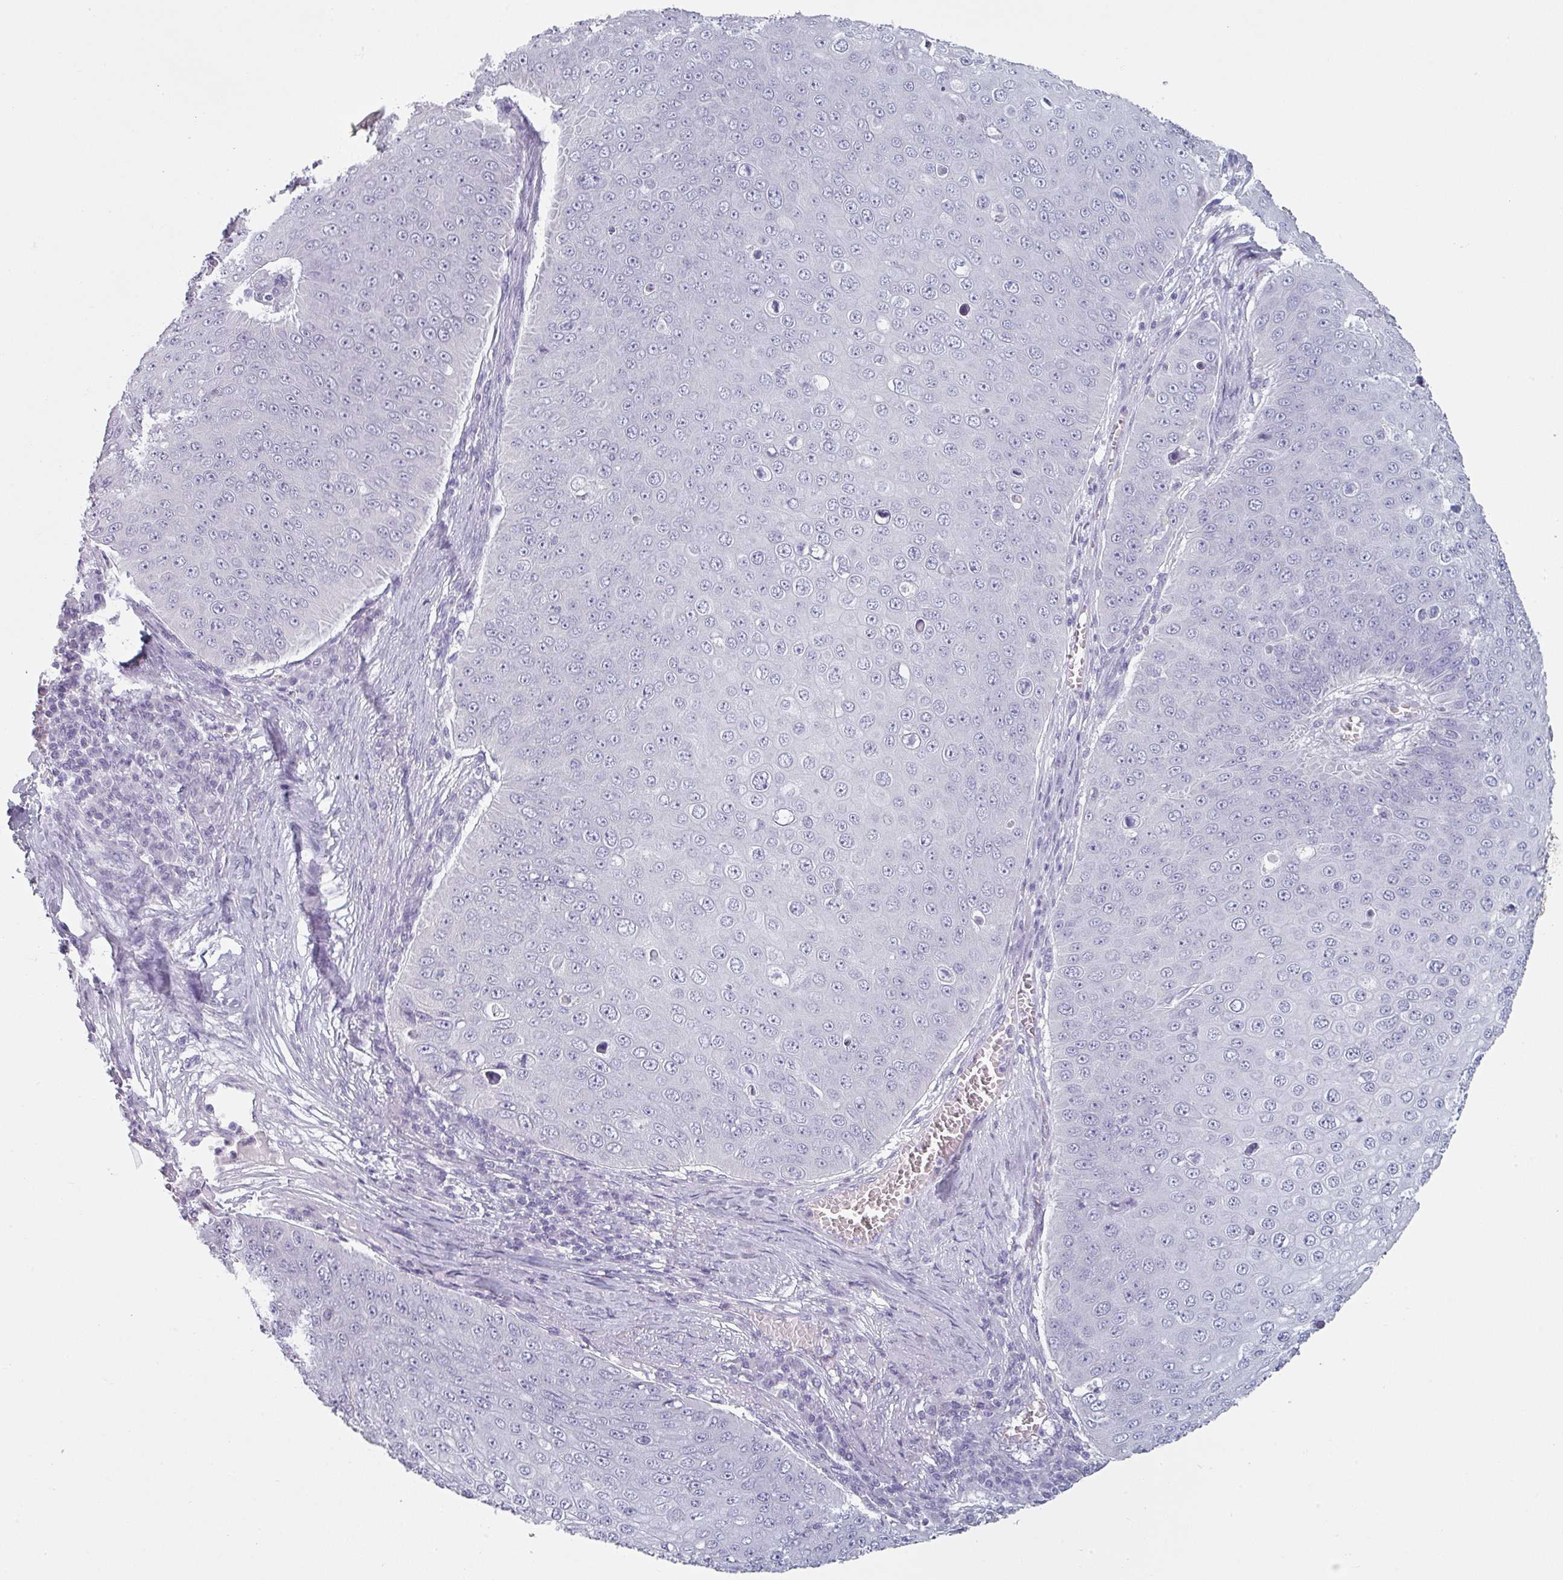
{"staining": {"intensity": "negative", "quantity": "none", "location": "none"}, "tissue": "skin cancer", "cell_type": "Tumor cells", "image_type": "cancer", "snomed": [{"axis": "morphology", "description": "Squamous cell carcinoma, NOS"}, {"axis": "topography", "description": "Skin"}], "caption": "Immunohistochemistry histopathology image of skin cancer (squamous cell carcinoma) stained for a protein (brown), which demonstrates no positivity in tumor cells.", "gene": "SFTPA1", "patient": {"sex": "male", "age": 71}}